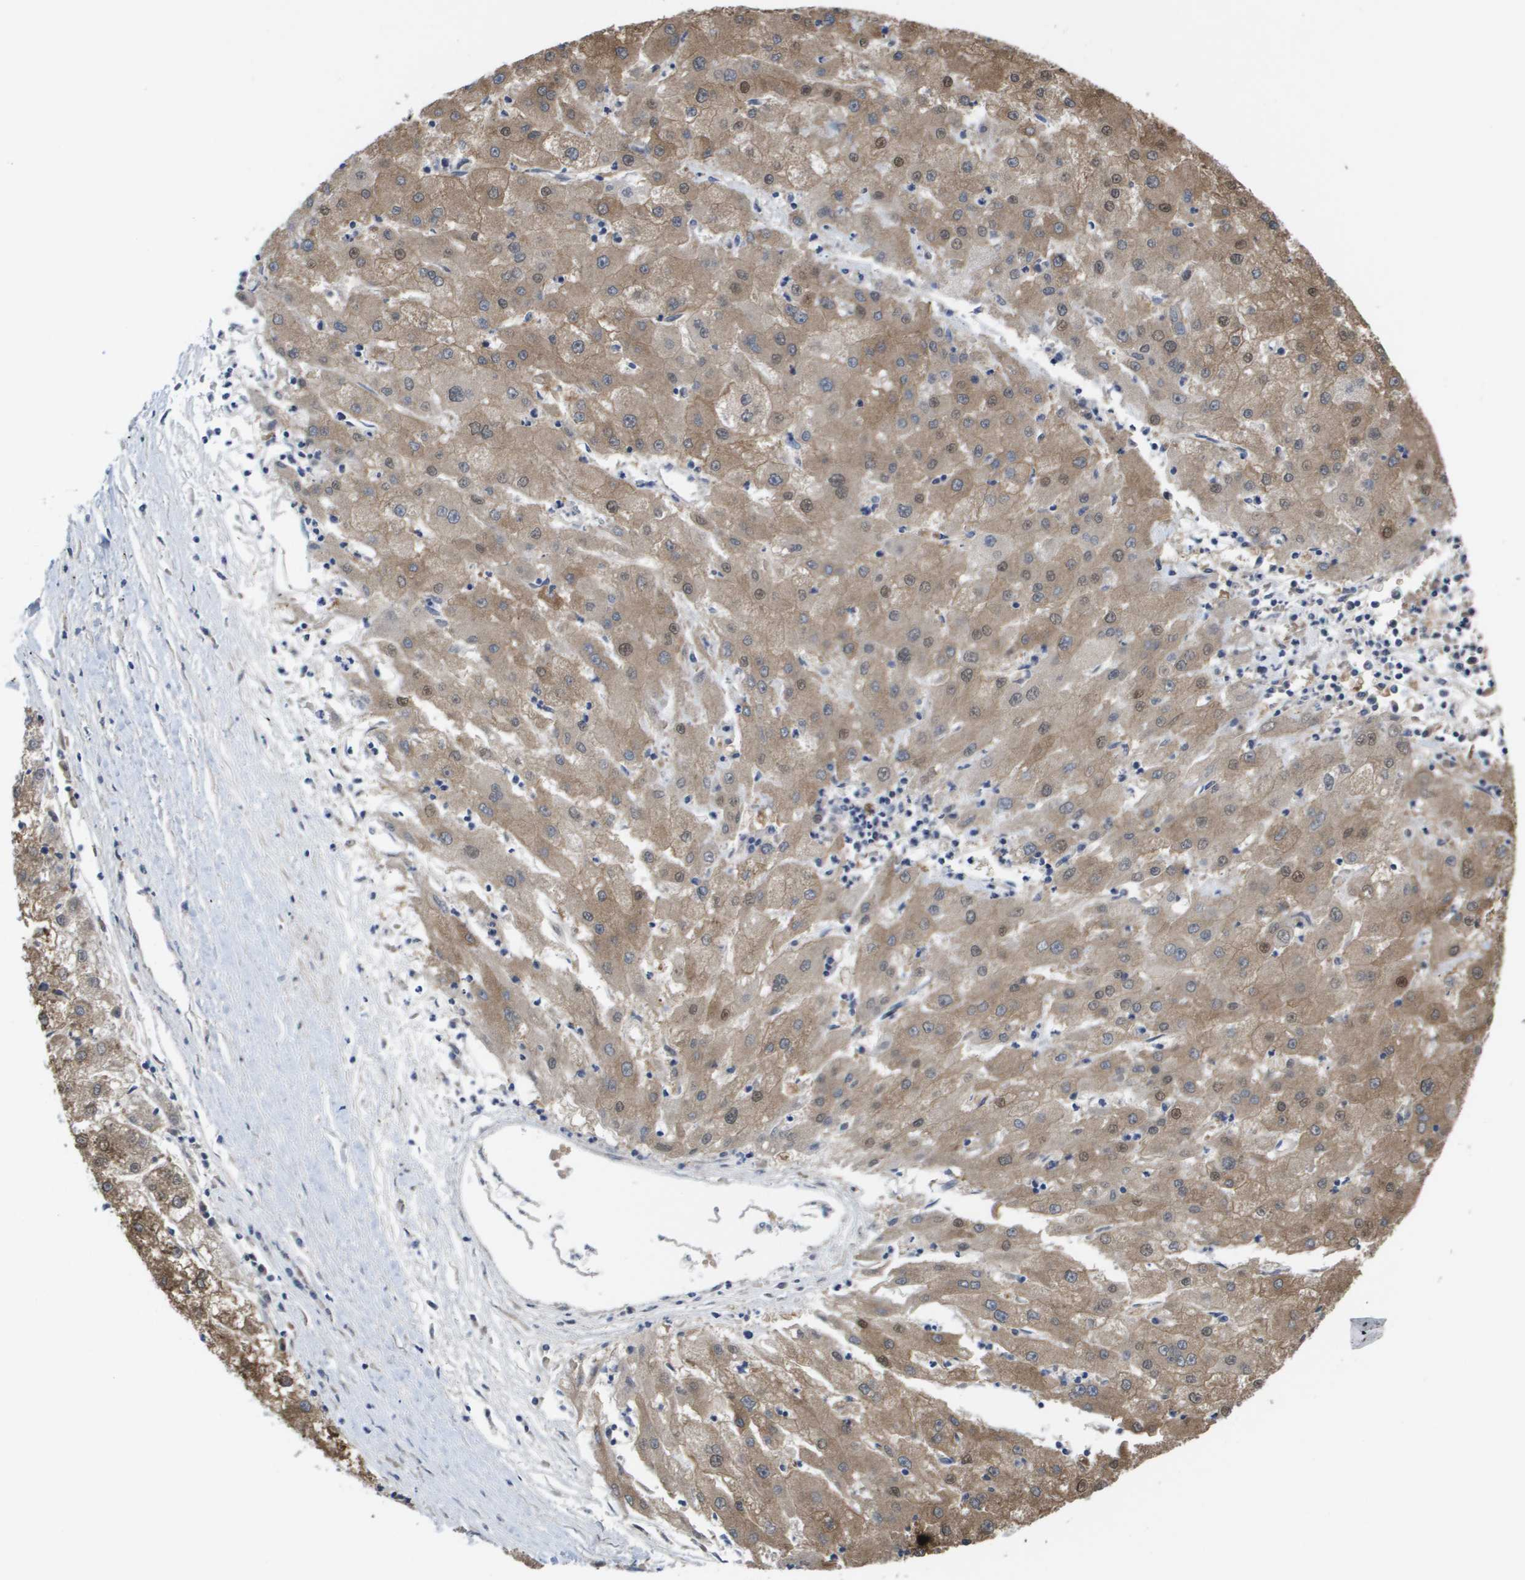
{"staining": {"intensity": "moderate", "quantity": ">75%", "location": "cytoplasmic/membranous"}, "tissue": "liver cancer", "cell_type": "Tumor cells", "image_type": "cancer", "snomed": [{"axis": "morphology", "description": "Carcinoma, Hepatocellular, NOS"}, {"axis": "topography", "description": "Liver"}], "caption": "Brown immunohistochemical staining in liver cancer reveals moderate cytoplasmic/membranous staining in approximately >75% of tumor cells.", "gene": "AMBRA1", "patient": {"sex": "male", "age": 72}}